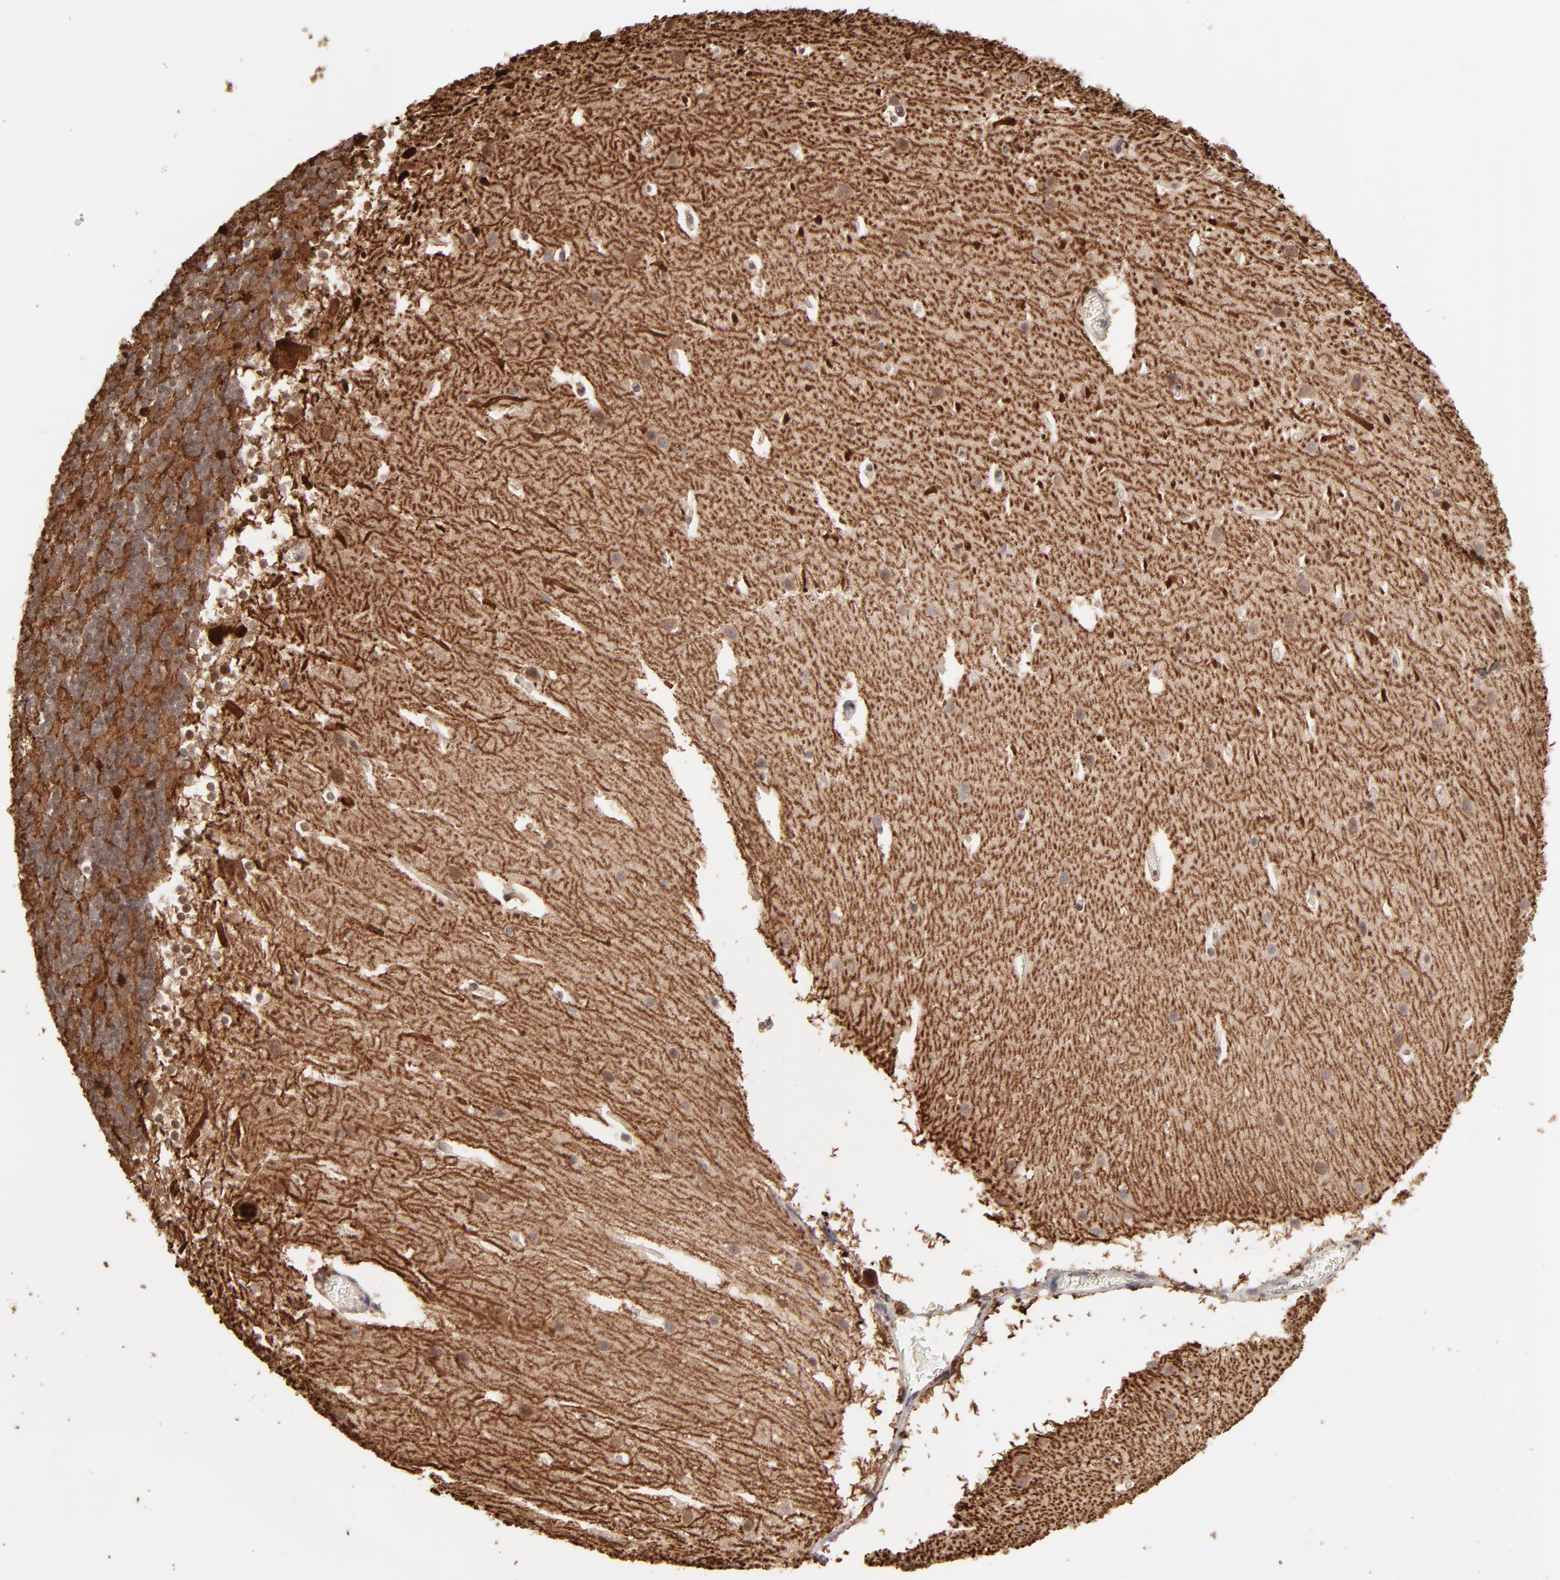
{"staining": {"intensity": "negative", "quantity": "none", "location": "none"}, "tissue": "cerebellum", "cell_type": "Cells in granular layer", "image_type": "normal", "snomed": [{"axis": "morphology", "description": "Normal tissue, NOS"}, {"axis": "topography", "description": "Cerebellum"}], "caption": "IHC photomicrograph of benign cerebellum: cerebellum stained with DAB (3,3'-diaminobenzidine) exhibits no significant protein positivity in cells in granular layer.", "gene": "ARIH1", "patient": {"sex": "female", "age": 19}}